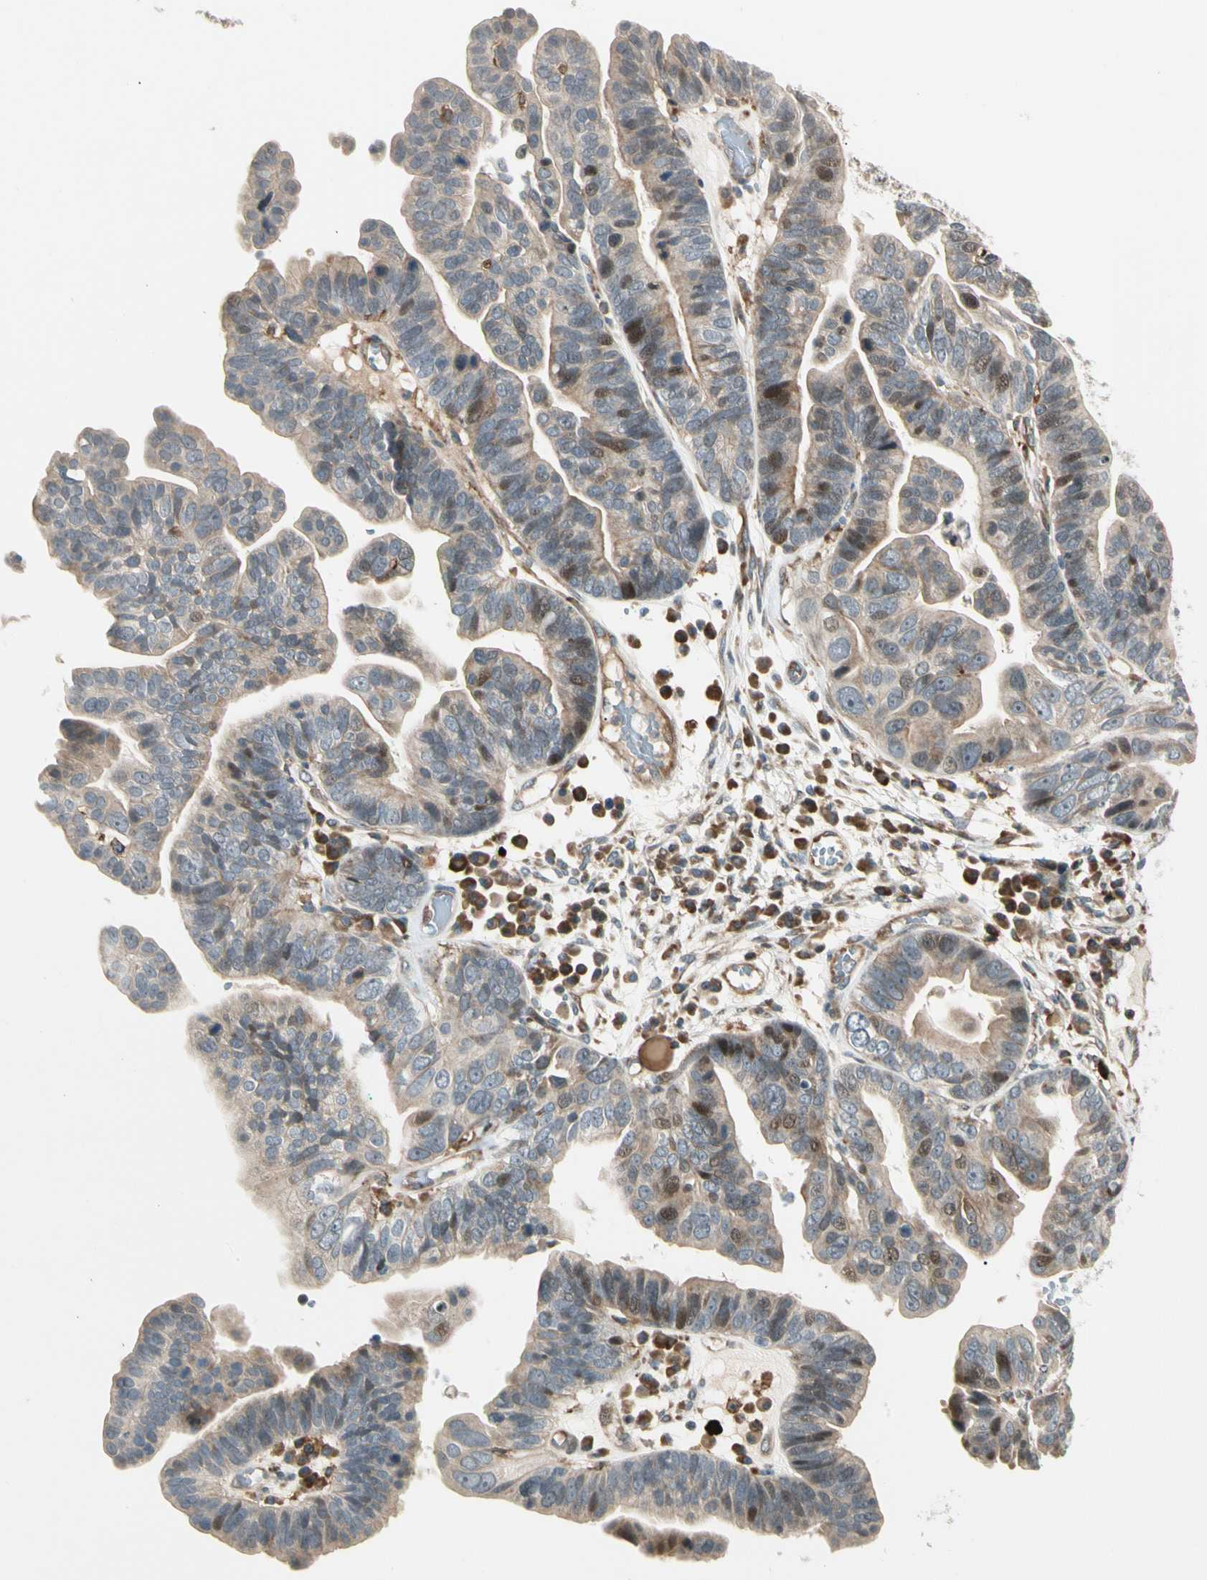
{"staining": {"intensity": "moderate", "quantity": "<25%", "location": "cytoplasmic/membranous,nuclear"}, "tissue": "ovarian cancer", "cell_type": "Tumor cells", "image_type": "cancer", "snomed": [{"axis": "morphology", "description": "Cystadenocarcinoma, serous, NOS"}, {"axis": "topography", "description": "Ovary"}], "caption": "Ovarian cancer (serous cystadenocarcinoma) was stained to show a protein in brown. There is low levels of moderate cytoplasmic/membranous and nuclear staining in about <25% of tumor cells. The staining is performed using DAB (3,3'-diaminobenzidine) brown chromogen to label protein expression. The nuclei are counter-stained blue using hematoxylin.", "gene": "FNDC3B", "patient": {"sex": "female", "age": 56}}